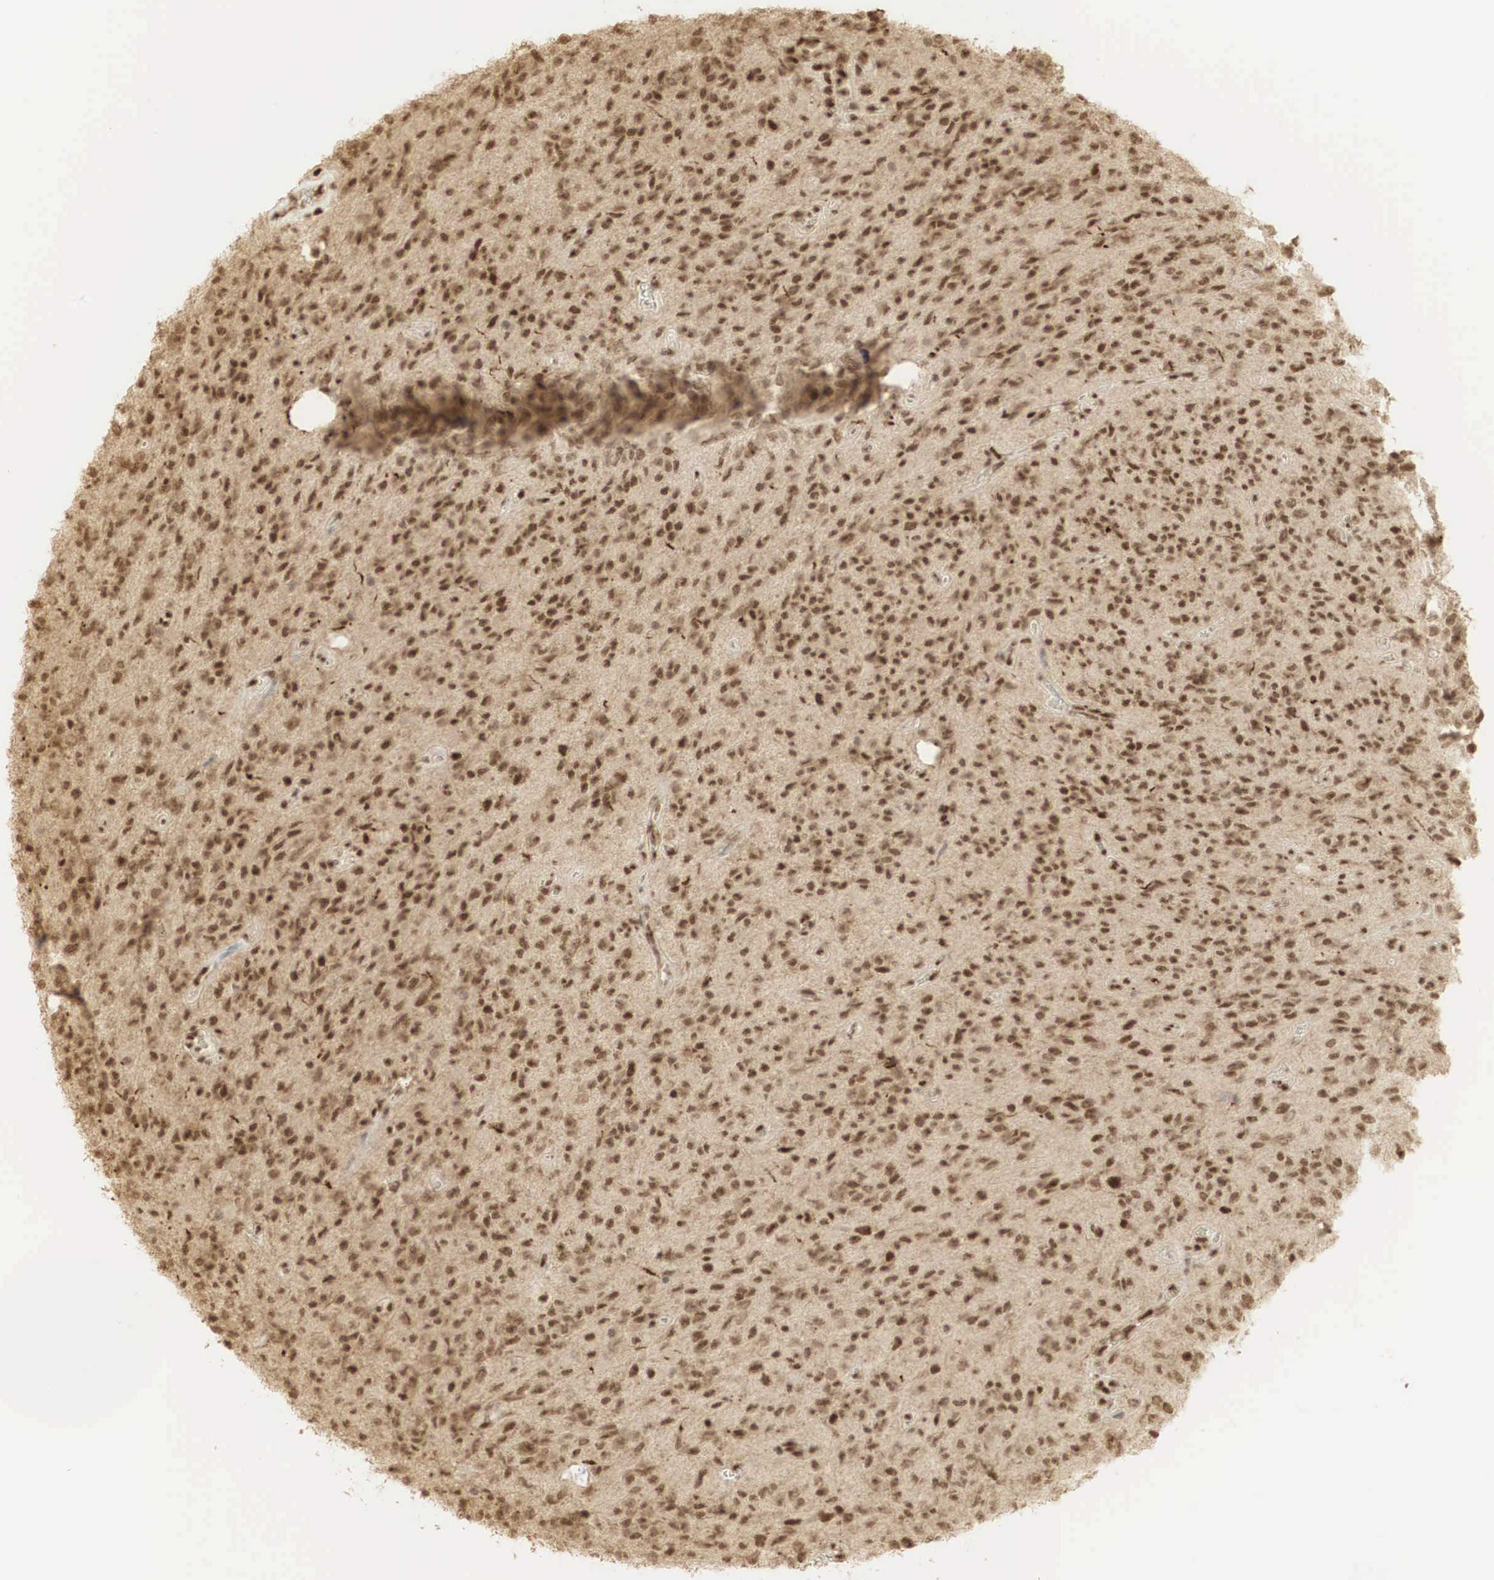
{"staining": {"intensity": "moderate", "quantity": ">75%", "location": "cytoplasmic/membranous,nuclear"}, "tissue": "glioma", "cell_type": "Tumor cells", "image_type": "cancer", "snomed": [{"axis": "morphology", "description": "Glioma, malignant, Low grade"}, {"axis": "topography", "description": "Brain"}], "caption": "Malignant glioma (low-grade) tissue demonstrates moderate cytoplasmic/membranous and nuclear staining in about >75% of tumor cells, visualized by immunohistochemistry. (DAB IHC, brown staining for protein, blue staining for nuclei).", "gene": "RNF113A", "patient": {"sex": "female", "age": 15}}